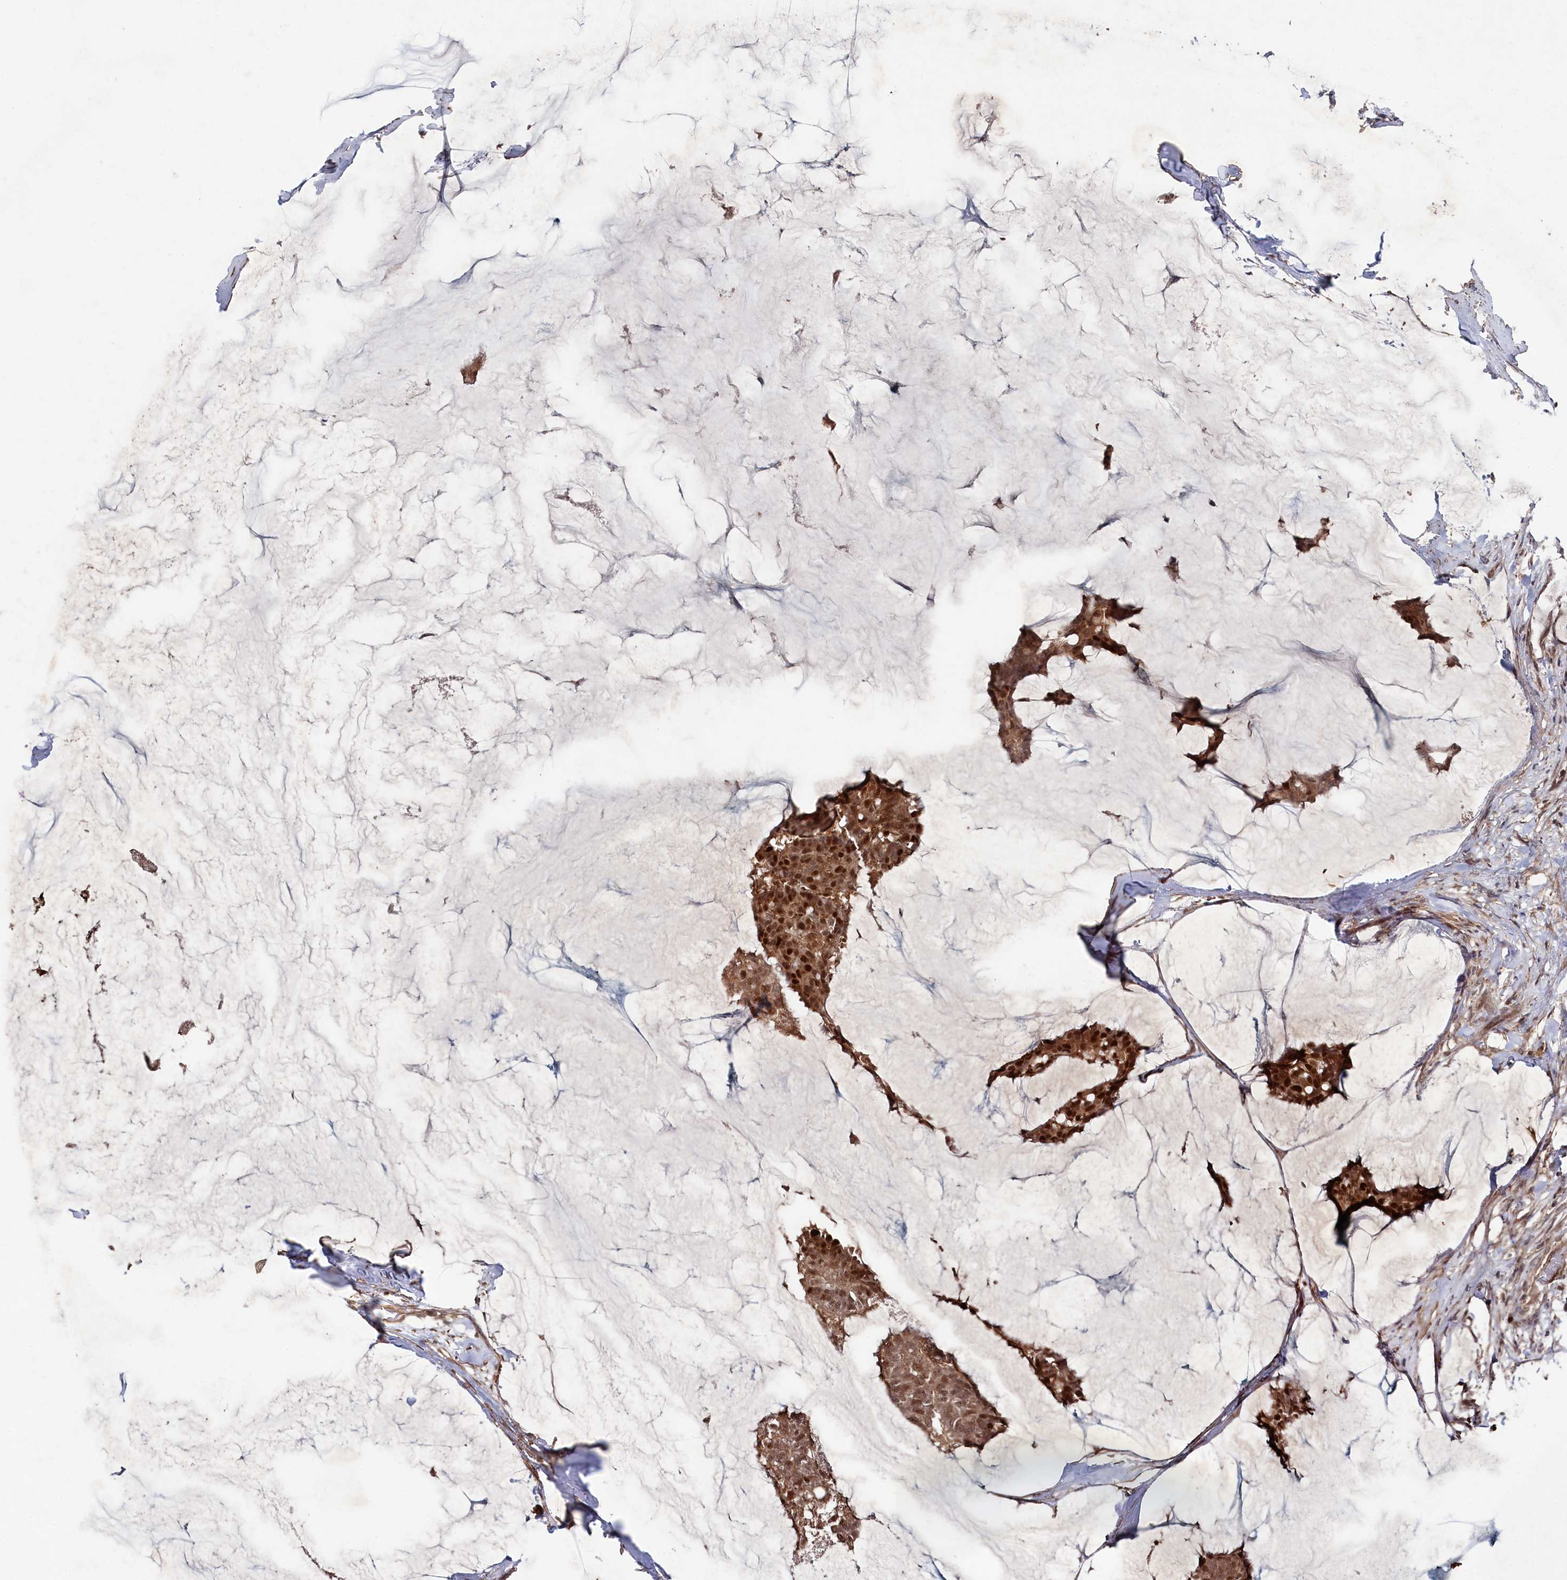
{"staining": {"intensity": "strong", "quantity": ">75%", "location": "cytoplasmic/membranous,nuclear"}, "tissue": "breast cancer", "cell_type": "Tumor cells", "image_type": "cancer", "snomed": [{"axis": "morphology", "description": "Duct carcinoma"}, {"axis": "topography", "description": "Breast"}], "caption": "A brown stain shows strong cytoplasmic/membranous and nuclear staining of a protein in human infiltrating ductal carcinoma (breast) tumor cells. (brown staining indicates protein expression, while blue staining denotes nuclei).", "gene": "BORCS7", "patient": {"sex": "female", "age": 93}}